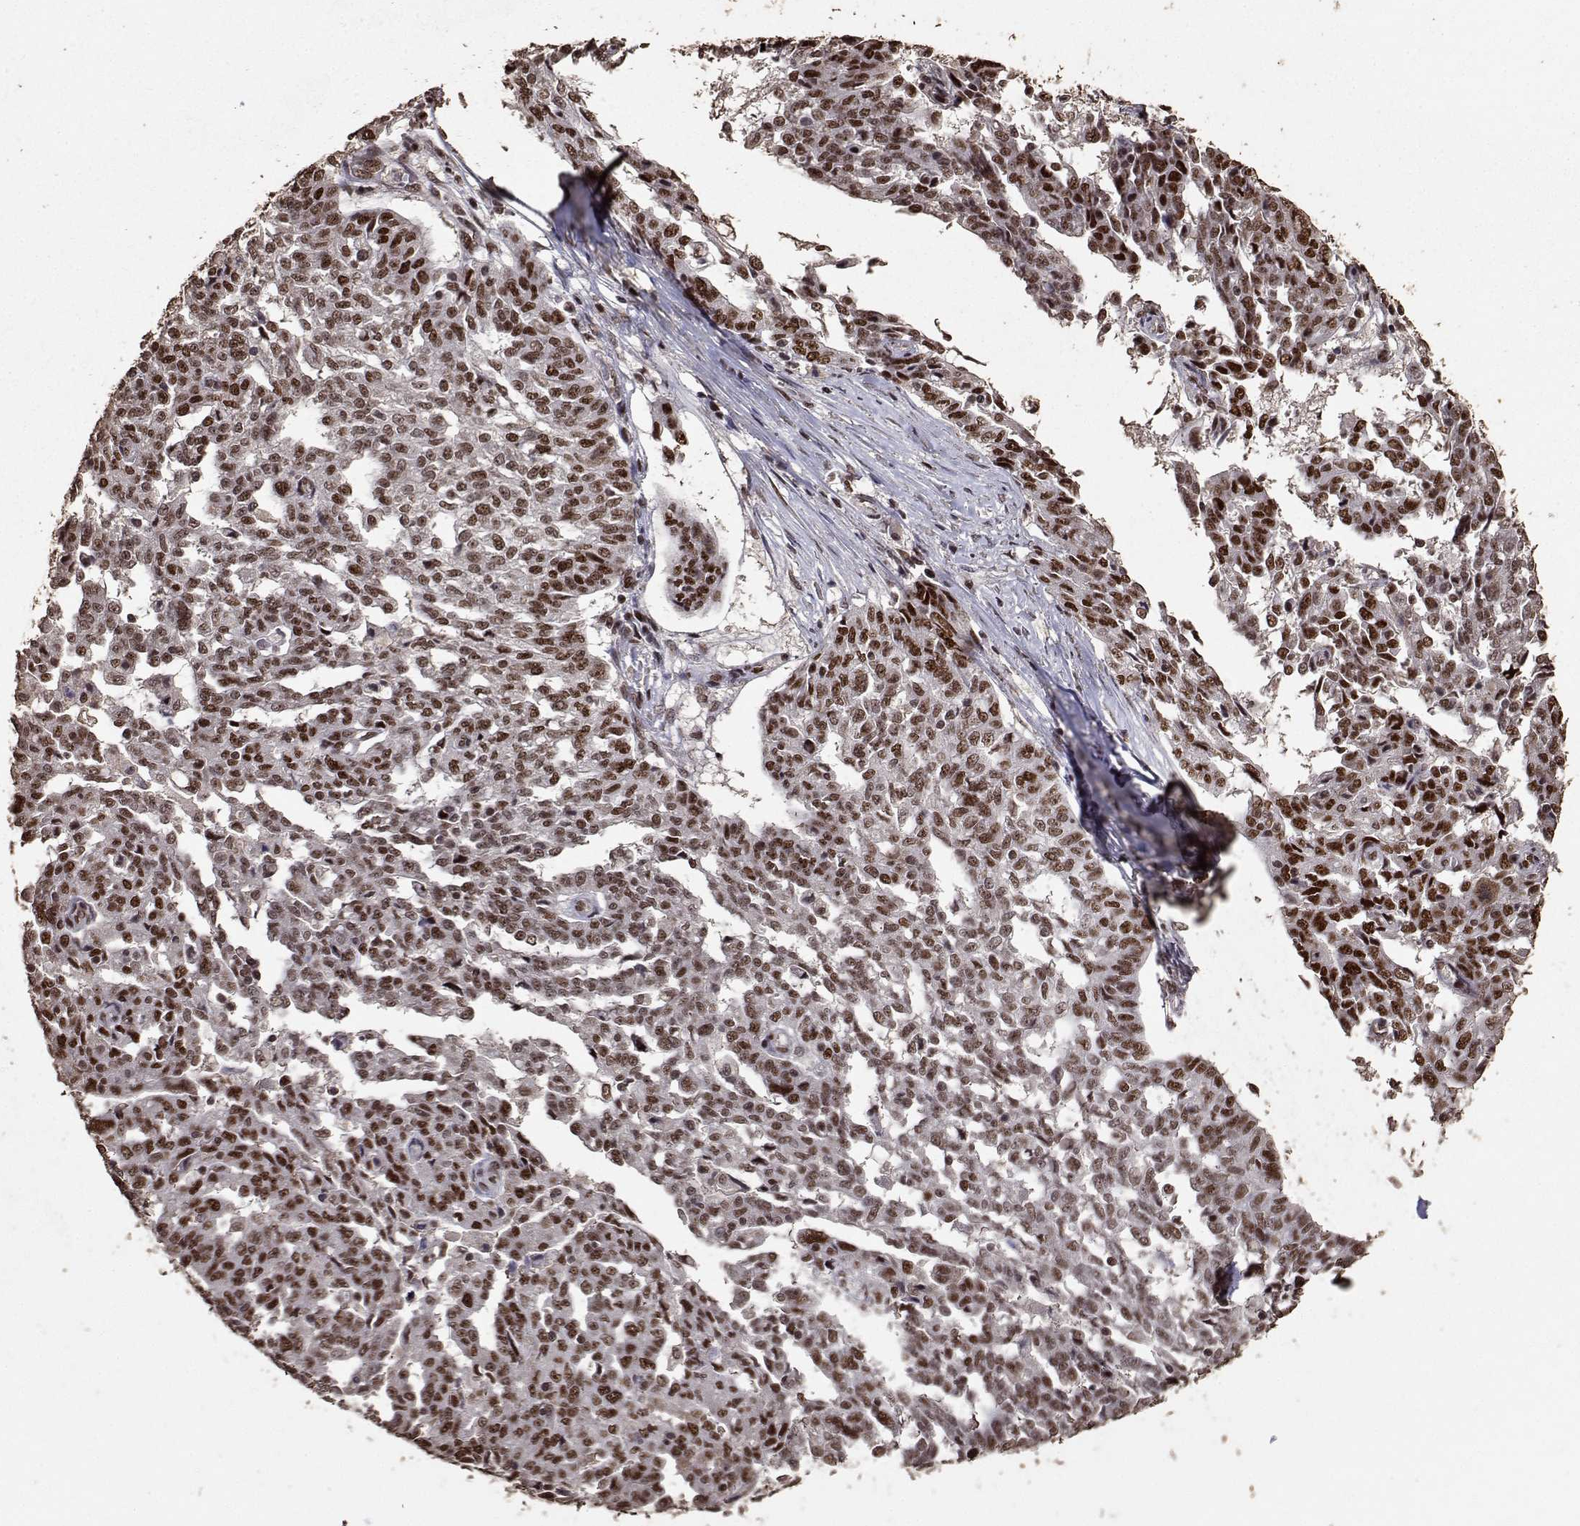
{"staining": {"intensity": "strong", "quantity": ">75%", "location": "nuclear"}, "tissue": "ovarian cancer", "cell_type": "Tumor cells", "image_type": "cancer", "snomed": [{"axis": "morphology", "description": "Cystadenocarcinoma, serous, NOS"}, {"axis": "topography", "description": "Ovary"}], "caption": "Immunohistochemical staining of ovarian serous cystadenocarcinoma reveals high levels of strong nuclear staining in approximately >75% of tumor cells. The staining was performed using DAB, with brown indicating positive protein expression. Nuclei are stained blue with hematoxylin.", "gene": "TOE1", "patient": {"sex": "female", "age": 67}}